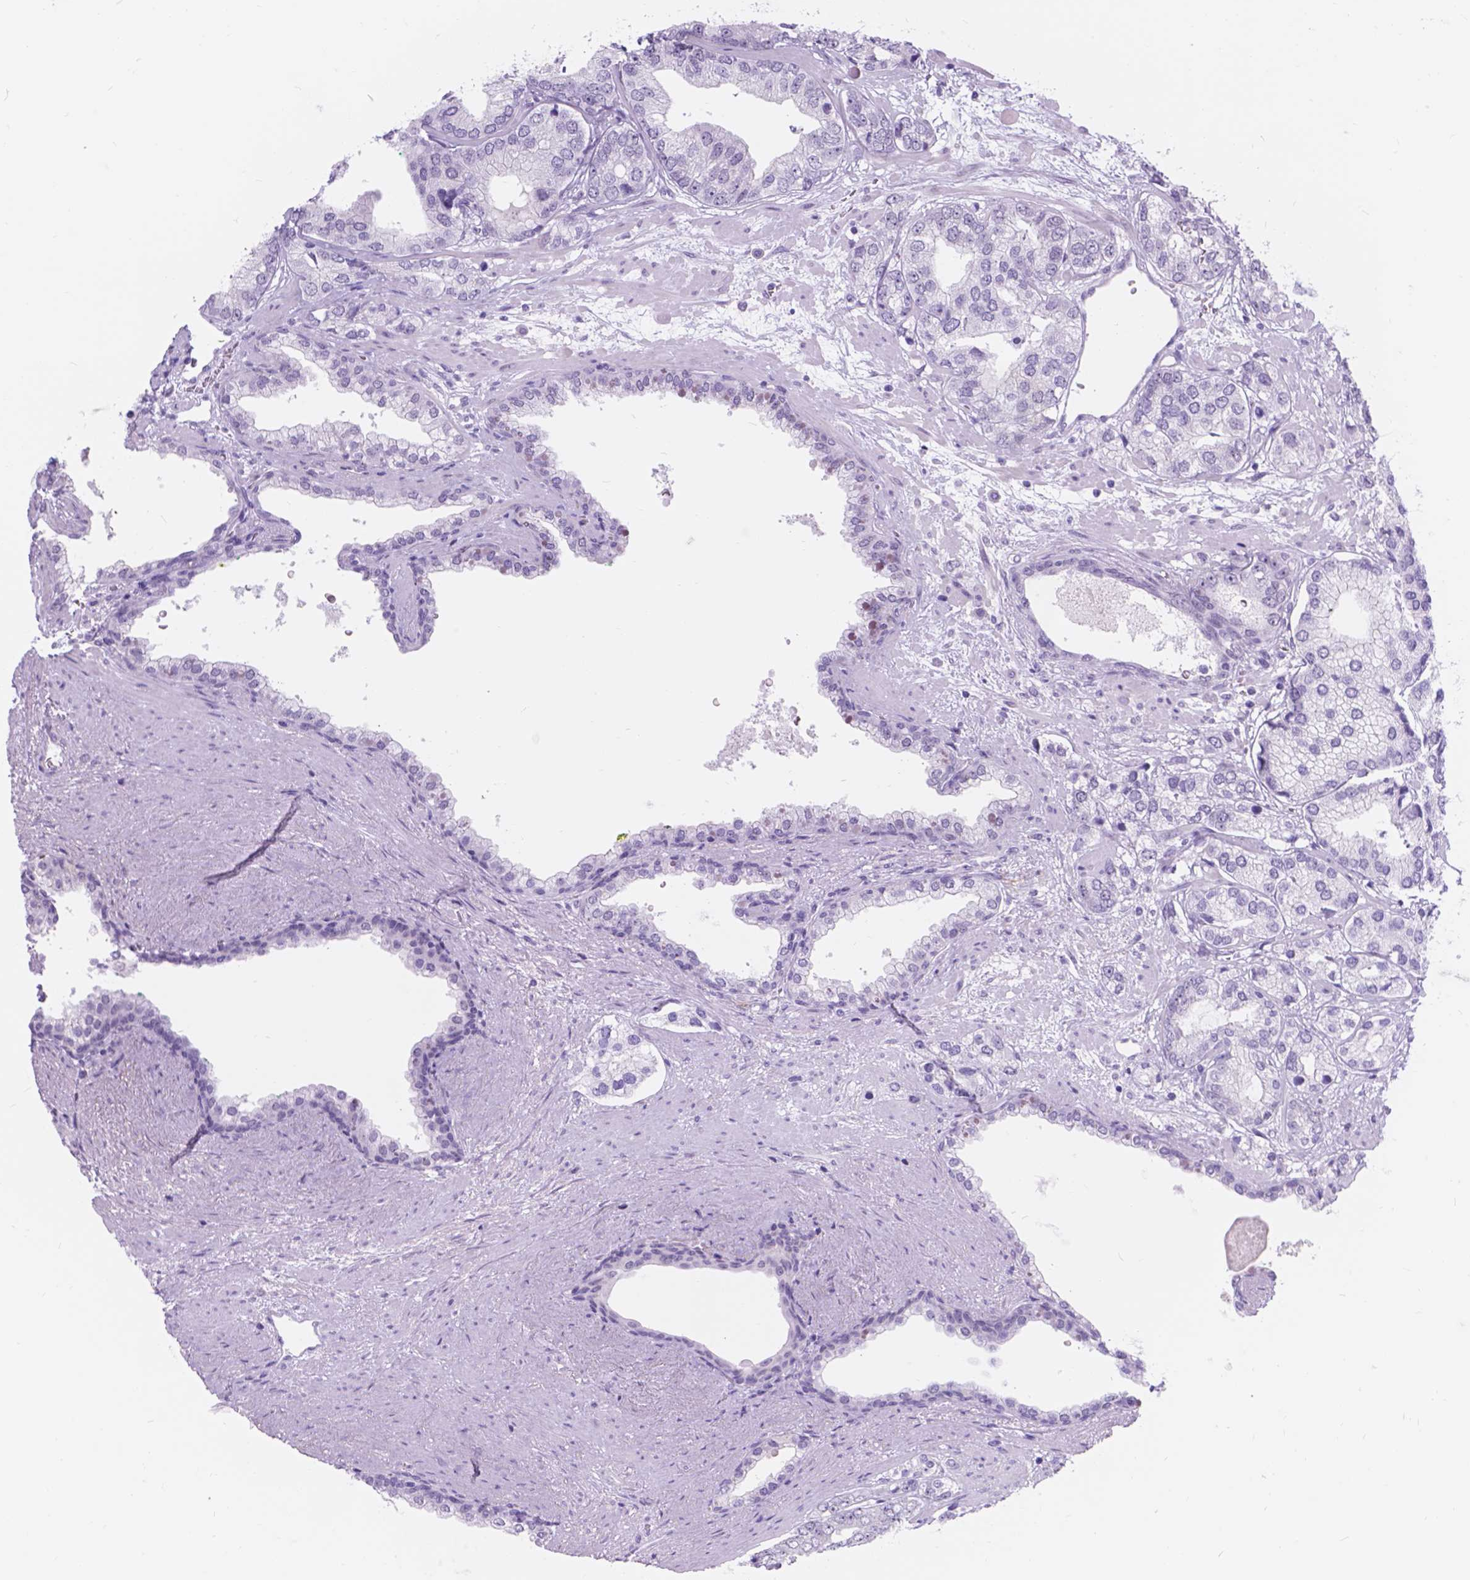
{"staining": {"intensity": "negative", "quantity": "none", "location": "none"}, "tissue": "prostate cancer", "cell_type": "Tumor cells", "image_type": "cancer", "snomed": [{"axis": "morphology", "description": "Adenocarcinoma, High grade"}, {"axis": "topography", "description": "Prostate"}], "caption": "Human prostate high-grade adenocarcinoma stained for a protein using IHC exhibits no expression in tumor cells.", "gene": "DCC", "patient": {"sex": "male", "age": 58}}